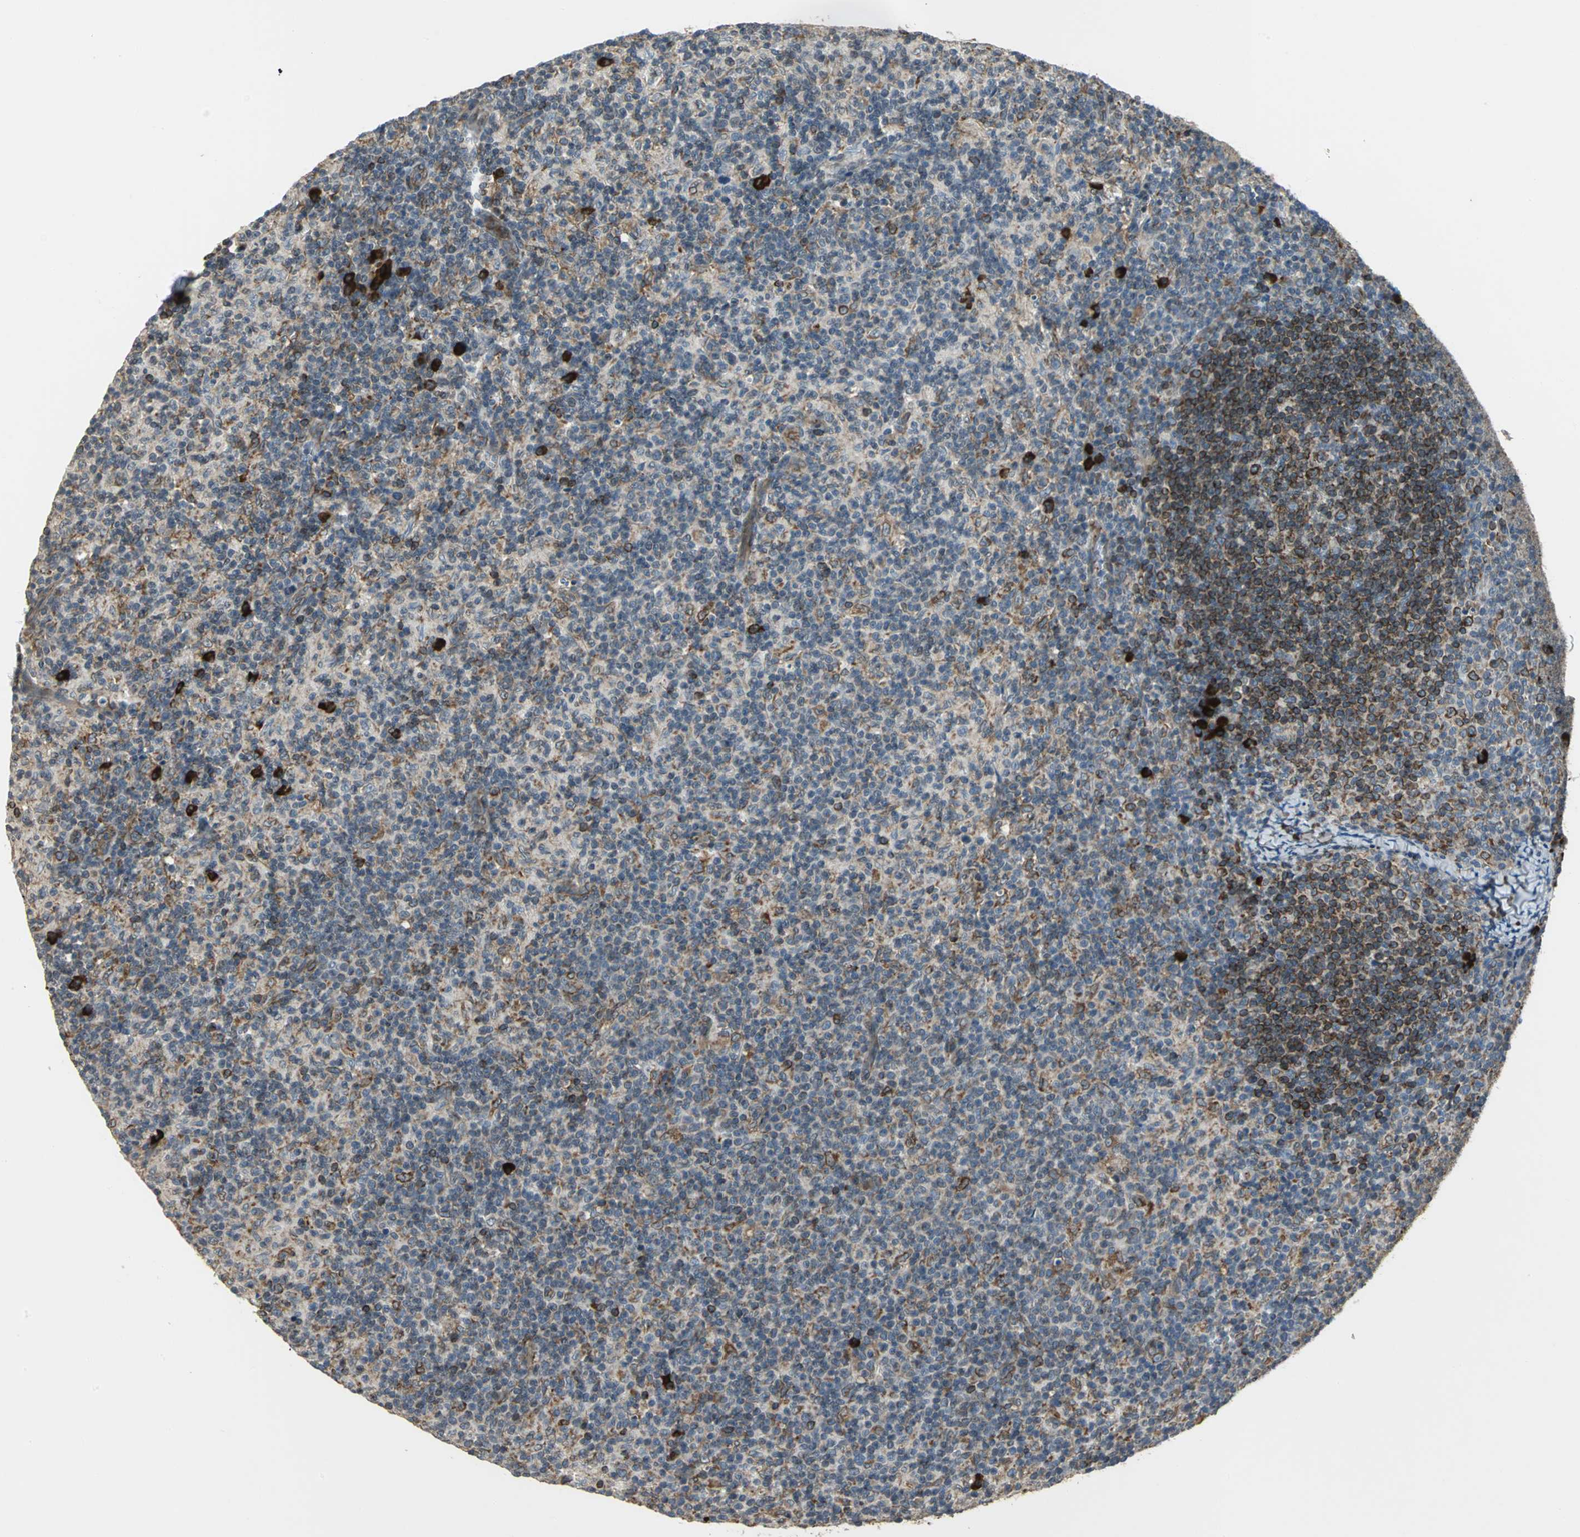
{"staining": {"intensity": "strong", "quantity": "25%-75%", "location": "cytoplasmic/membranous"}, "tissue": "lymph node", "cell_type": "Germinal center cells", "image_type": "normal", "snomed": [{"axis": "morphology", "description": "Normal tissue, NOS"}, {"axis": "morphology", "description": "Inflammation, NOS"}, {"axis": "topography", "description": "Lymph node"}], "caption": "Normal lymph node exhibits strong cytoplasmic/membranous expression in about 25%-75% of germinal center cells, visualized by immunohistochemistry. (brown staining indicates protein expression, while blue staining denotes nuclei).", "gene": "SYVN1", "patient": {"sex": "male", "age": 55}}